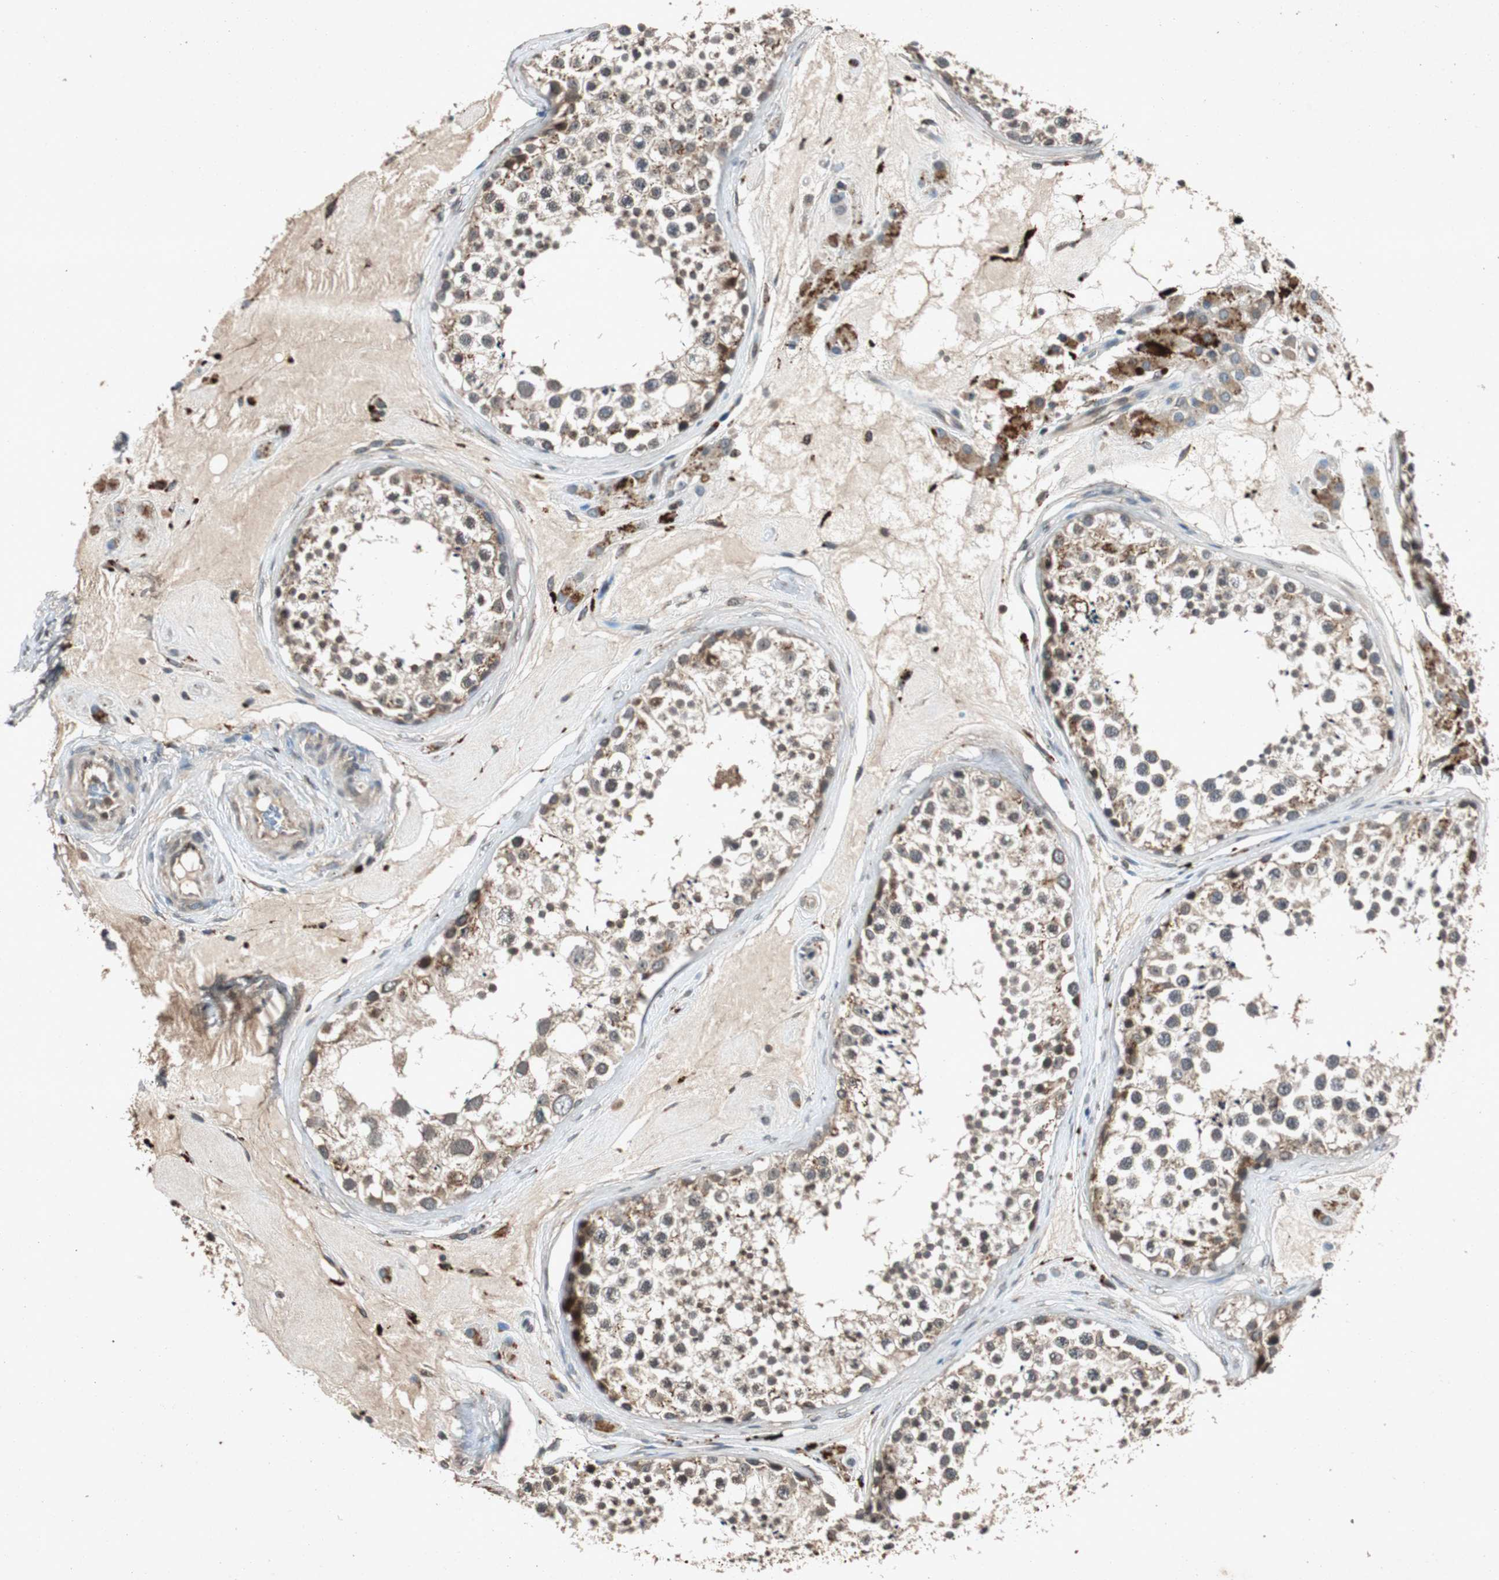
{"staining": {"intensity": "moderate", "quantity": ">75%", "location": "cytoplasmic/membranous,nuclear"}, "tissue": "testis", "cell_type": "Cells in seminiferous ducts", "image_type": "normal", "snomed": [{"axis": "morphology", "description": "Normal tissue, NOS"}, {"axis": "topography", "description": "Testis"}], "caption": "DAB (3,3'-diaminobenzidine) immunohistochemical staining of benign human testis demonstrates moderate cytoplasmic/membranous,nuclear protein positivity in about >75% of cells in seminiferous ducts.", "gene": "SLIT2", "patient": {"sex": "male", "age": 46}}